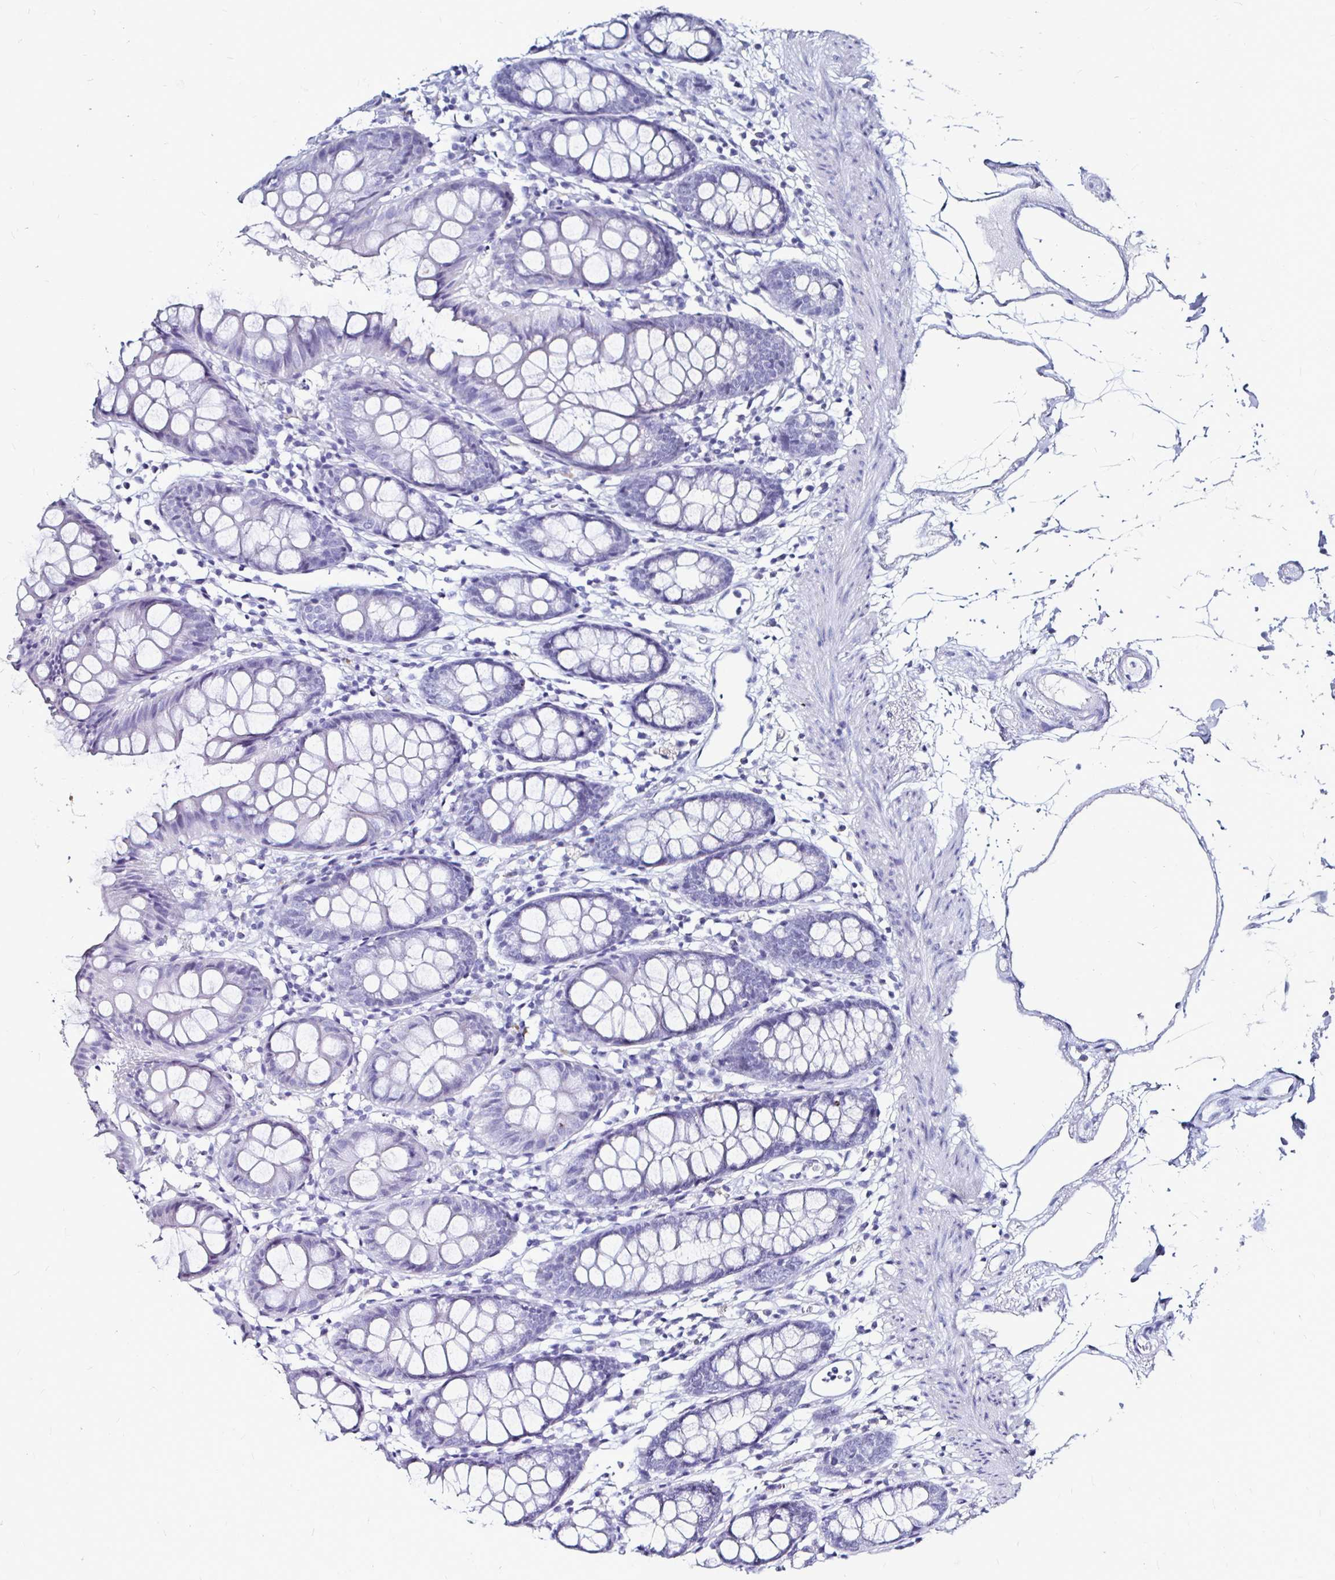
{"staining": {"intensity": "negative", "quantity": "none", "location": "none"}, "tissue": "colon", "cell_type": "Endothelial cells", "image_type": "normal", "snomed": [{"axis": "morphology", "description": "Normal tissue, NOS"}, {"axis": "topography", "description": "Colon"}], "caption": "DAB immunohistochemical staining of normal colon displays no significant staining in endothelial cells.", "gene": "LUZP4", "patient": {"sex": "female", "age": 84}}